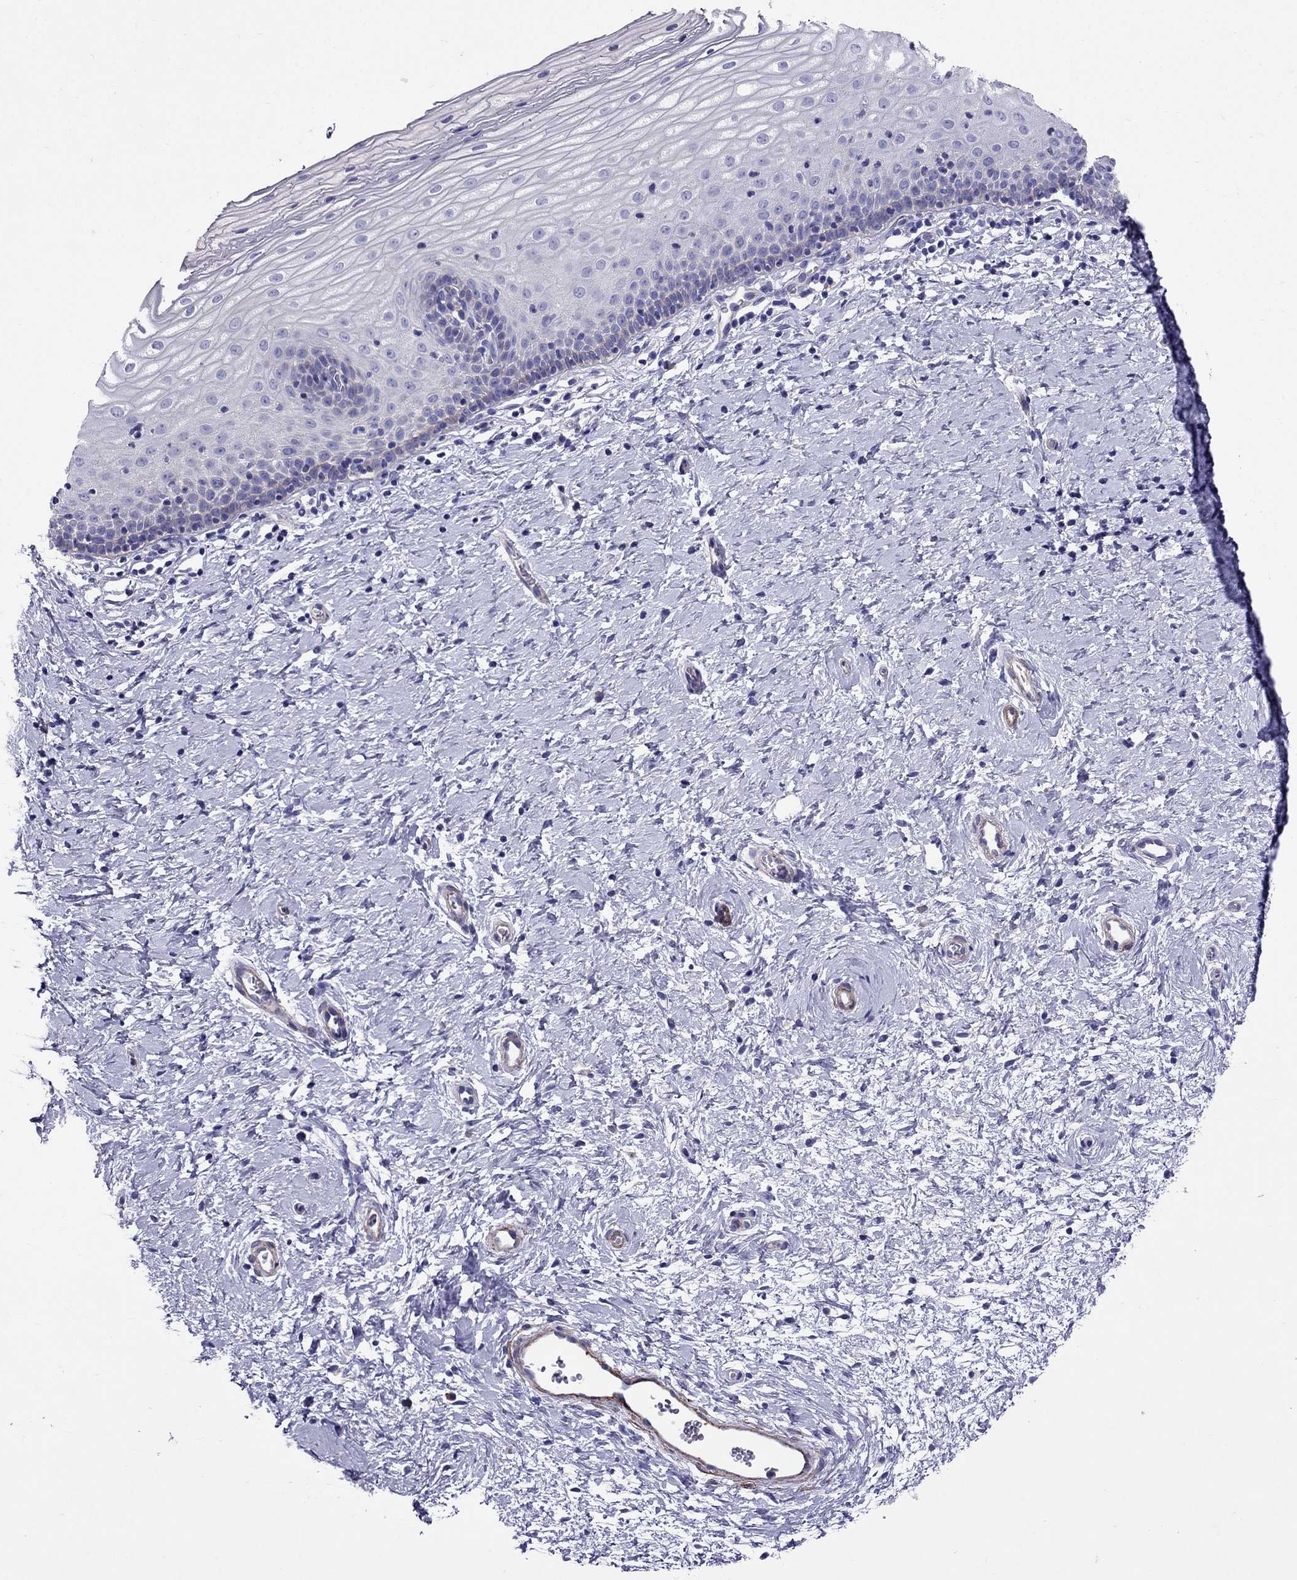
{"staining": {"intensity": "moderate", "quantity": "<25%", "location": "cytoplasmic/membranous"}, "tissue": "cervix", "cell_type": "Glandular cells", "image_type": "normal", "snomed": [{"axis": "morphology", "description": "Normal tissue, NOS"}, {"axis": "topography", "description": "Cervix"}], "caption": "This is an image of immunohistochemistry (IHC) staining of unremarkable cervix, which shows moderate staining in the cytoplasmic/membranous of glandular cells.", "gene": "GPR50", "patient": {"sex": "female", "age": 37}}